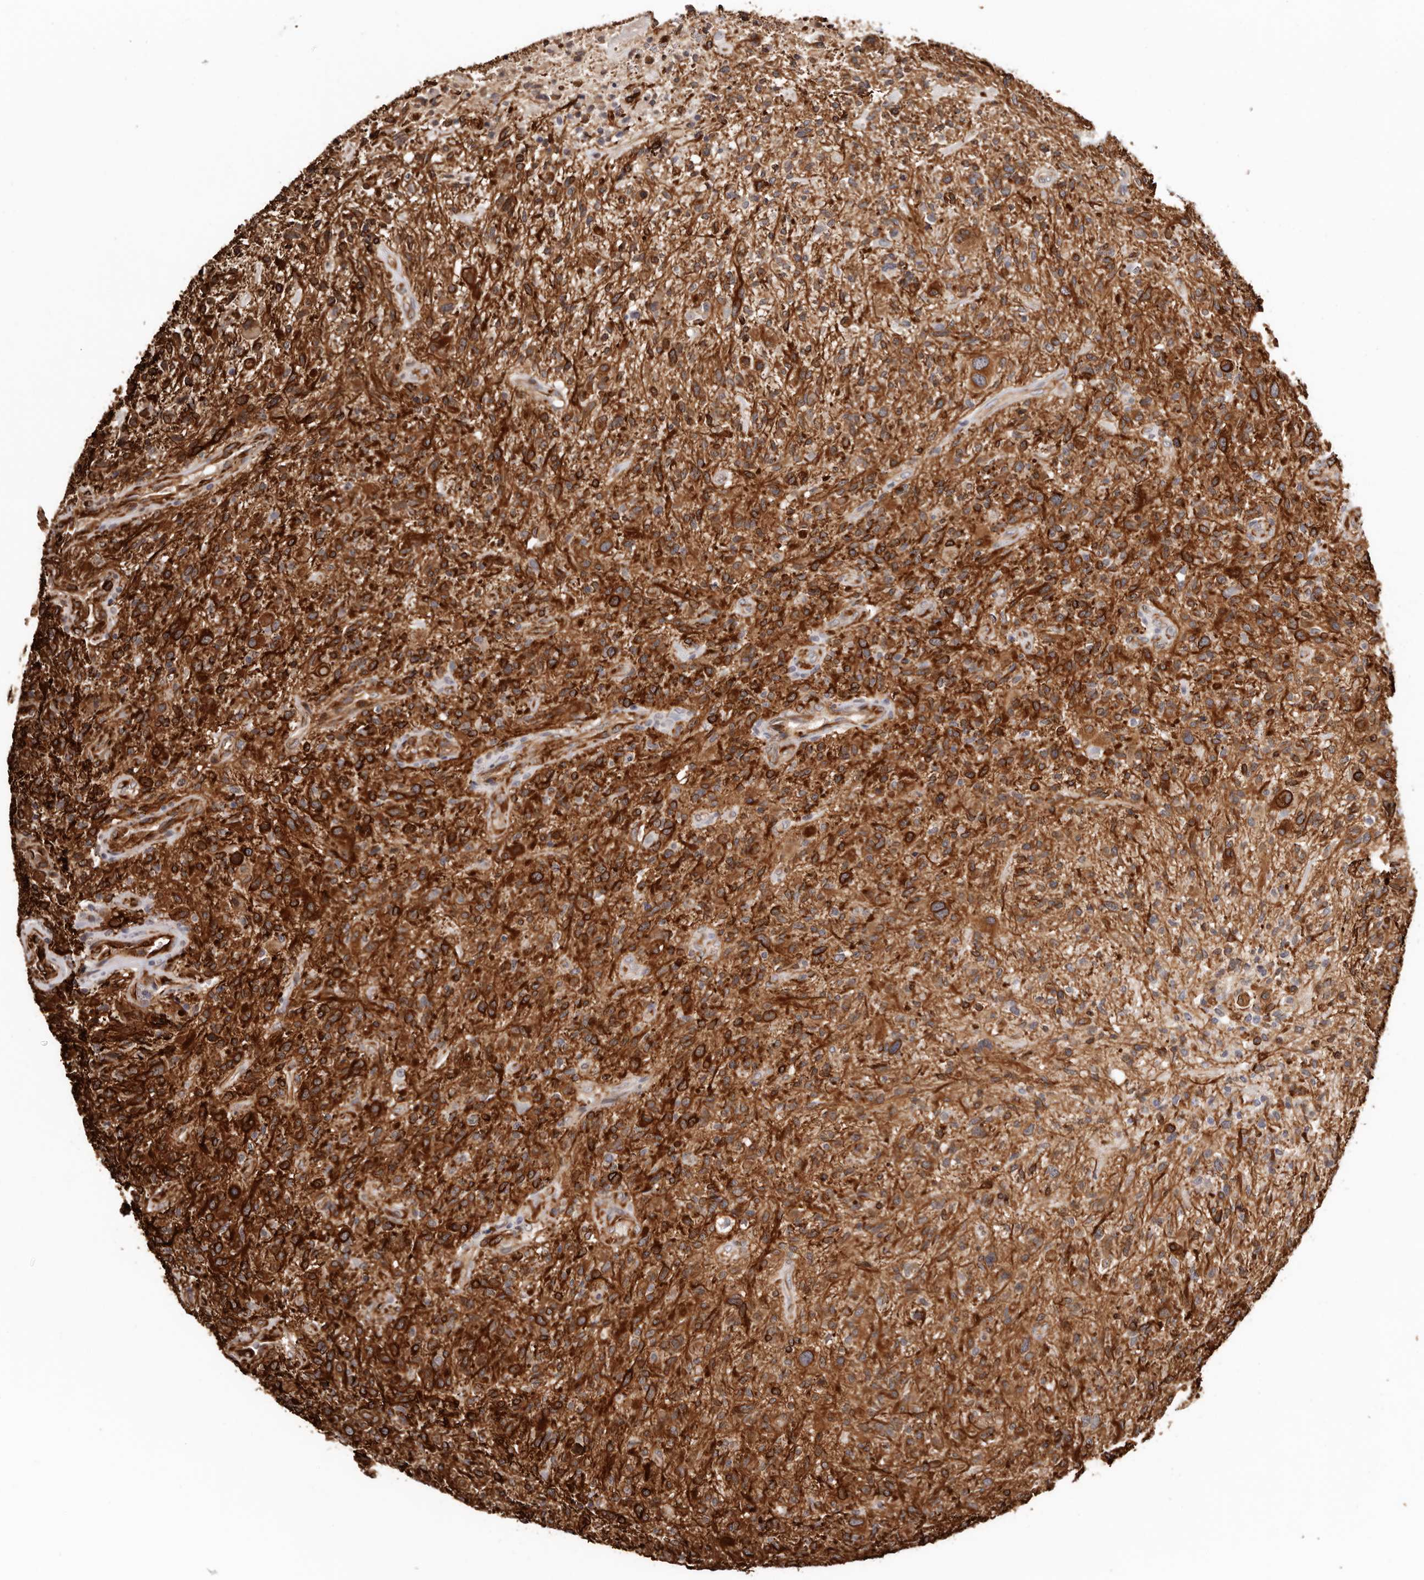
{"staining": {"intensity": "strong", "quantity": ">75%", "location": "cytoplasmic/membranous"}, "tissue": "glioma", "cell_type": "Tumor cells", "image_type": "cancer", "snomed": [{"axis": "morphology", "description": "Glioma, malignant, High grade"}, {"axis": "topography", "description": "Brain"}], "caption": "Immunohistochemistry (IHC) (DAB (3,3'-diaminobenzidine)) staining of human glioma displays strong cytoplasmic/membranous protein staining in about >75% of tumor cells. (DAB (3,3'-diaminobenzidine) IHC, brown staining for protein, blue staining for nuclei).", "gene": "ZNF557", "patient": {"sex": "male", "age": 47}}